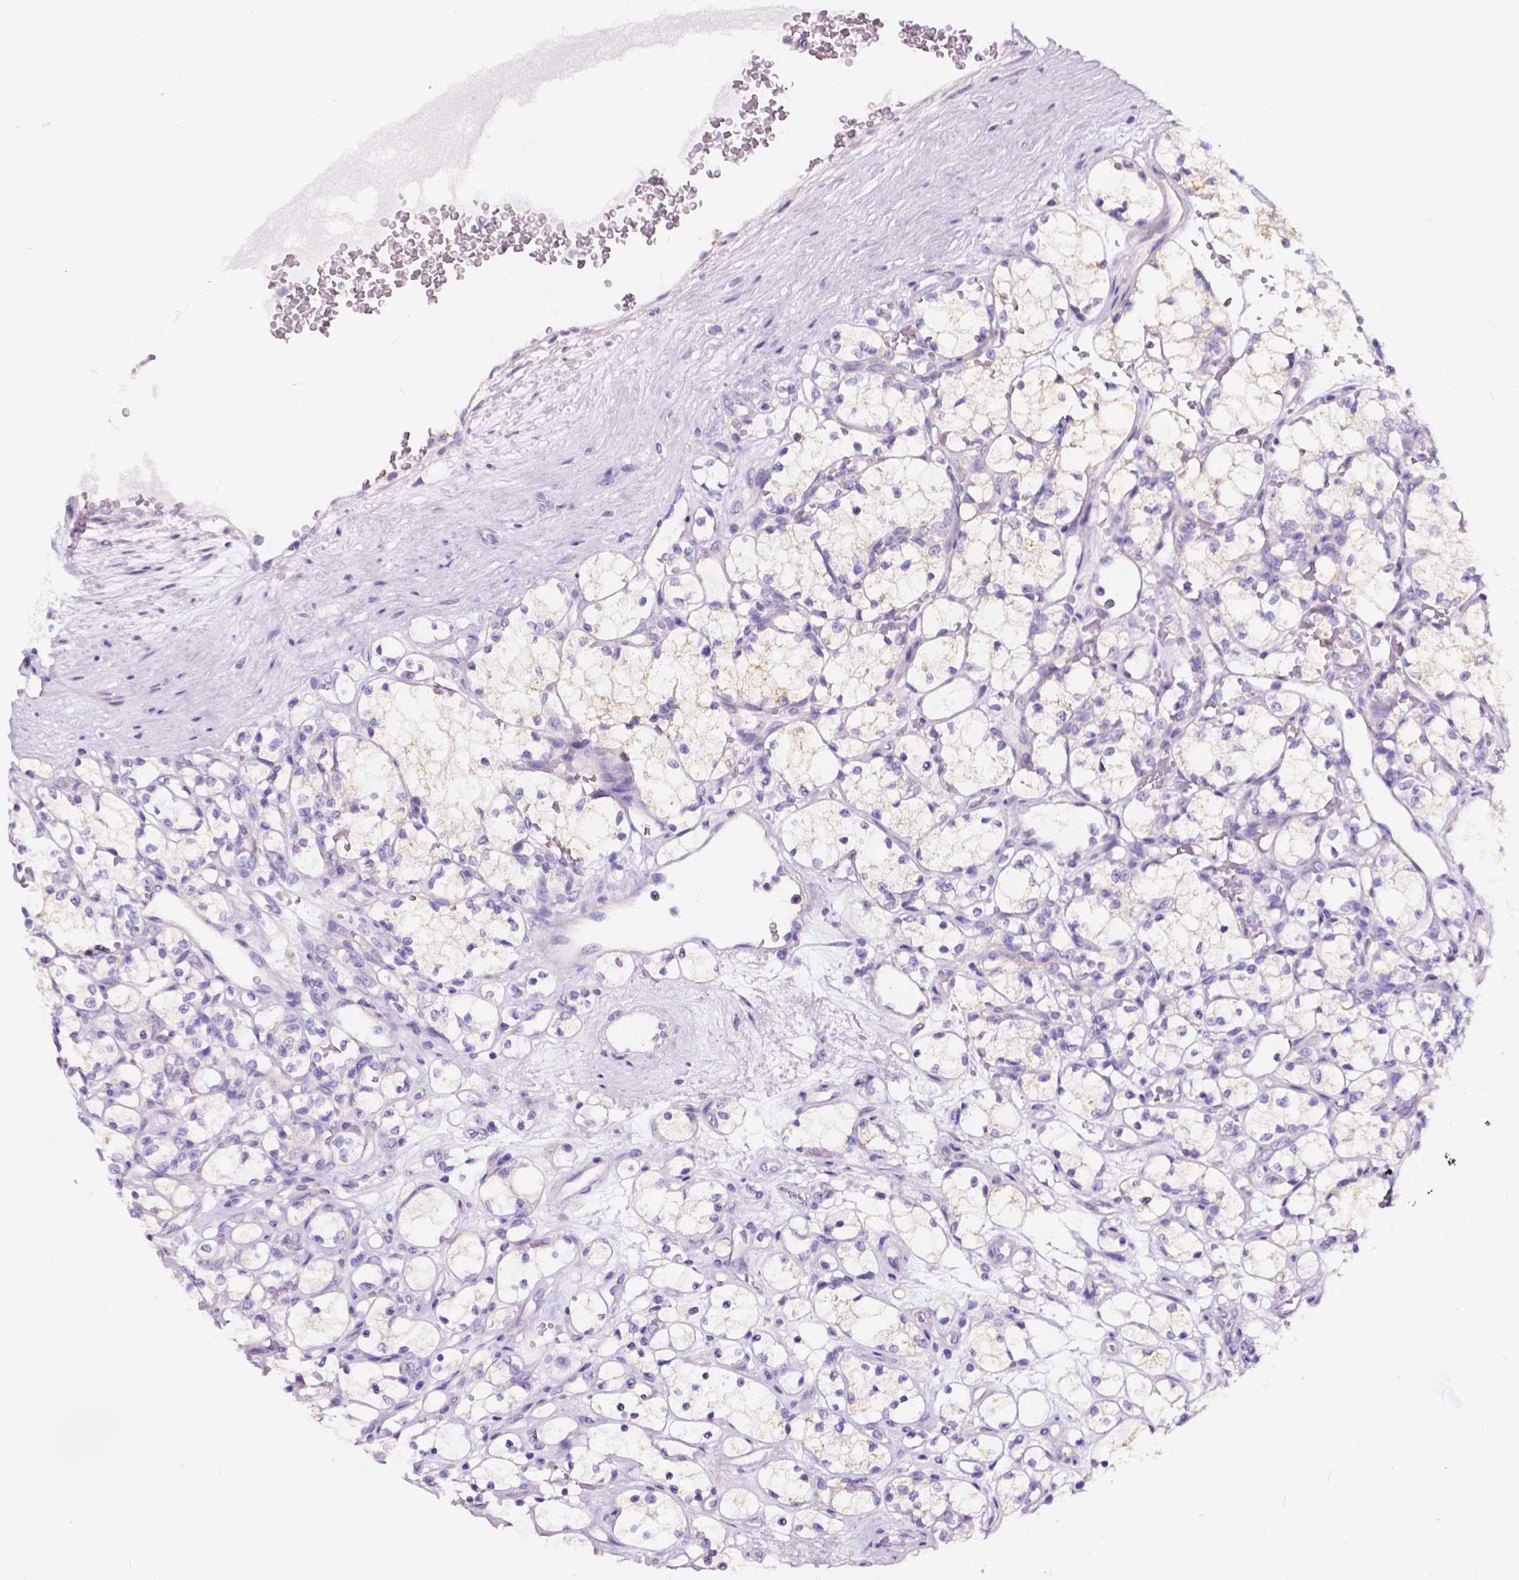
{"staining": {"intensity": "negative", "quantity": "none", "location": "none"}, "tissue": "renal cancer", "cell_type": "Tumor cells", "image_type": "cancer", "snomed": [{"axis": "morphology", "description": "Adenocarcinoma, NOS"}, {"axis": "topography", "description": "Kidney"}], "caption": "DAB (3,3'-diaminobenzidine) immunohistochemical staining of human adenocarcinoma (renal) reveals no significant positivity in tumor cells.", "gene": "CLSTN2", "patient": {"sex": "female", "age": 69}}